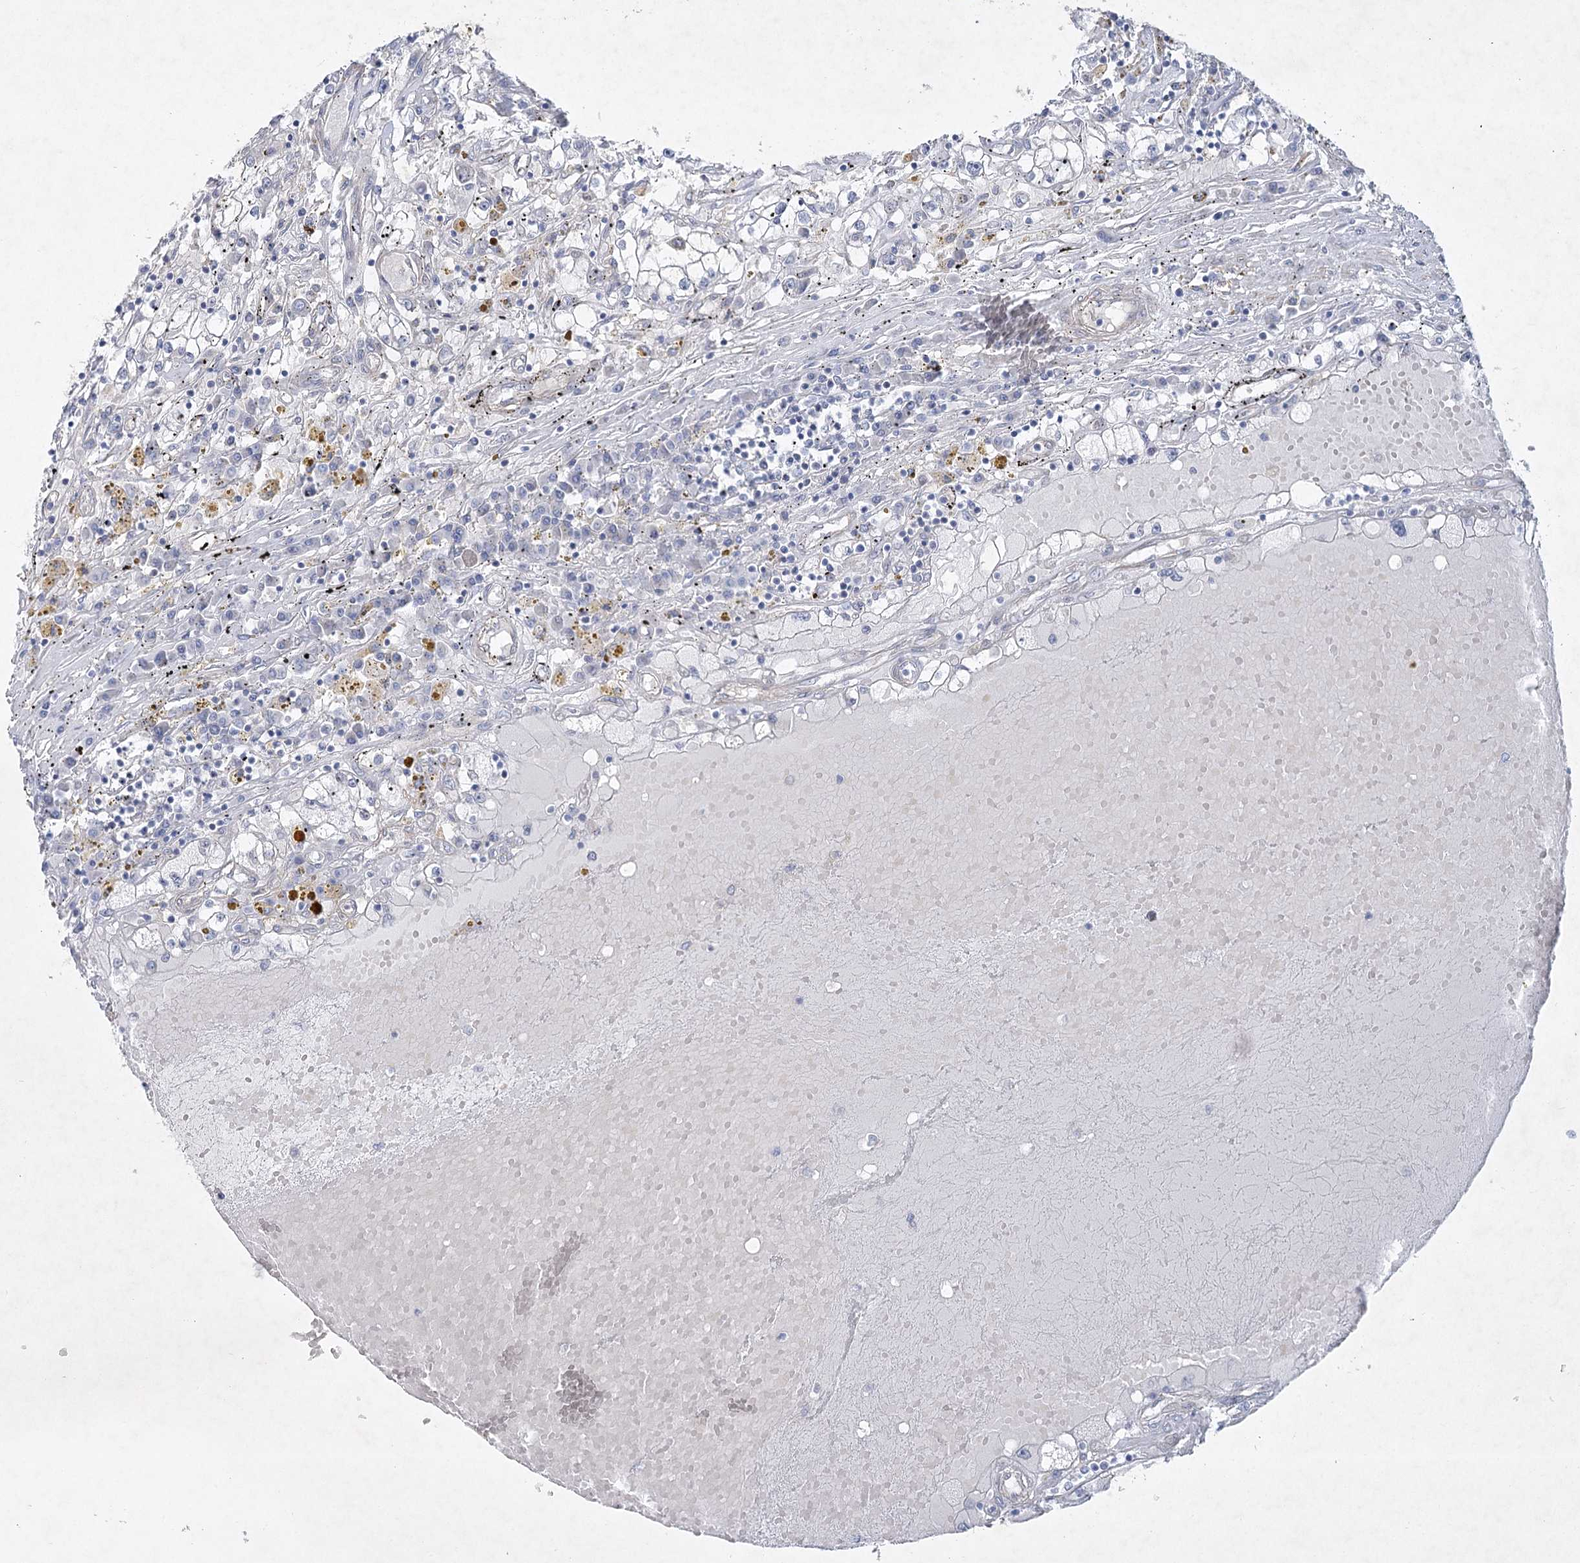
{"staining": {"intensity": "negative", "quantity": "none", "location": "none"}, "tissue": "renal cancer", "cell_type": "Tumor cells", "image_type": "cancer", "snomed": [{"axis": "morphology", "description": "Adenocarcinoma, NOS"}, {"axis": "topography", "description": "Kidney"}], "caption": "Protein analysis of renal adenocarcinoma reveals no significant expression in tumor cells.", "gene": "AAMDC", "patient": {"sex": "male", "age": 56}}